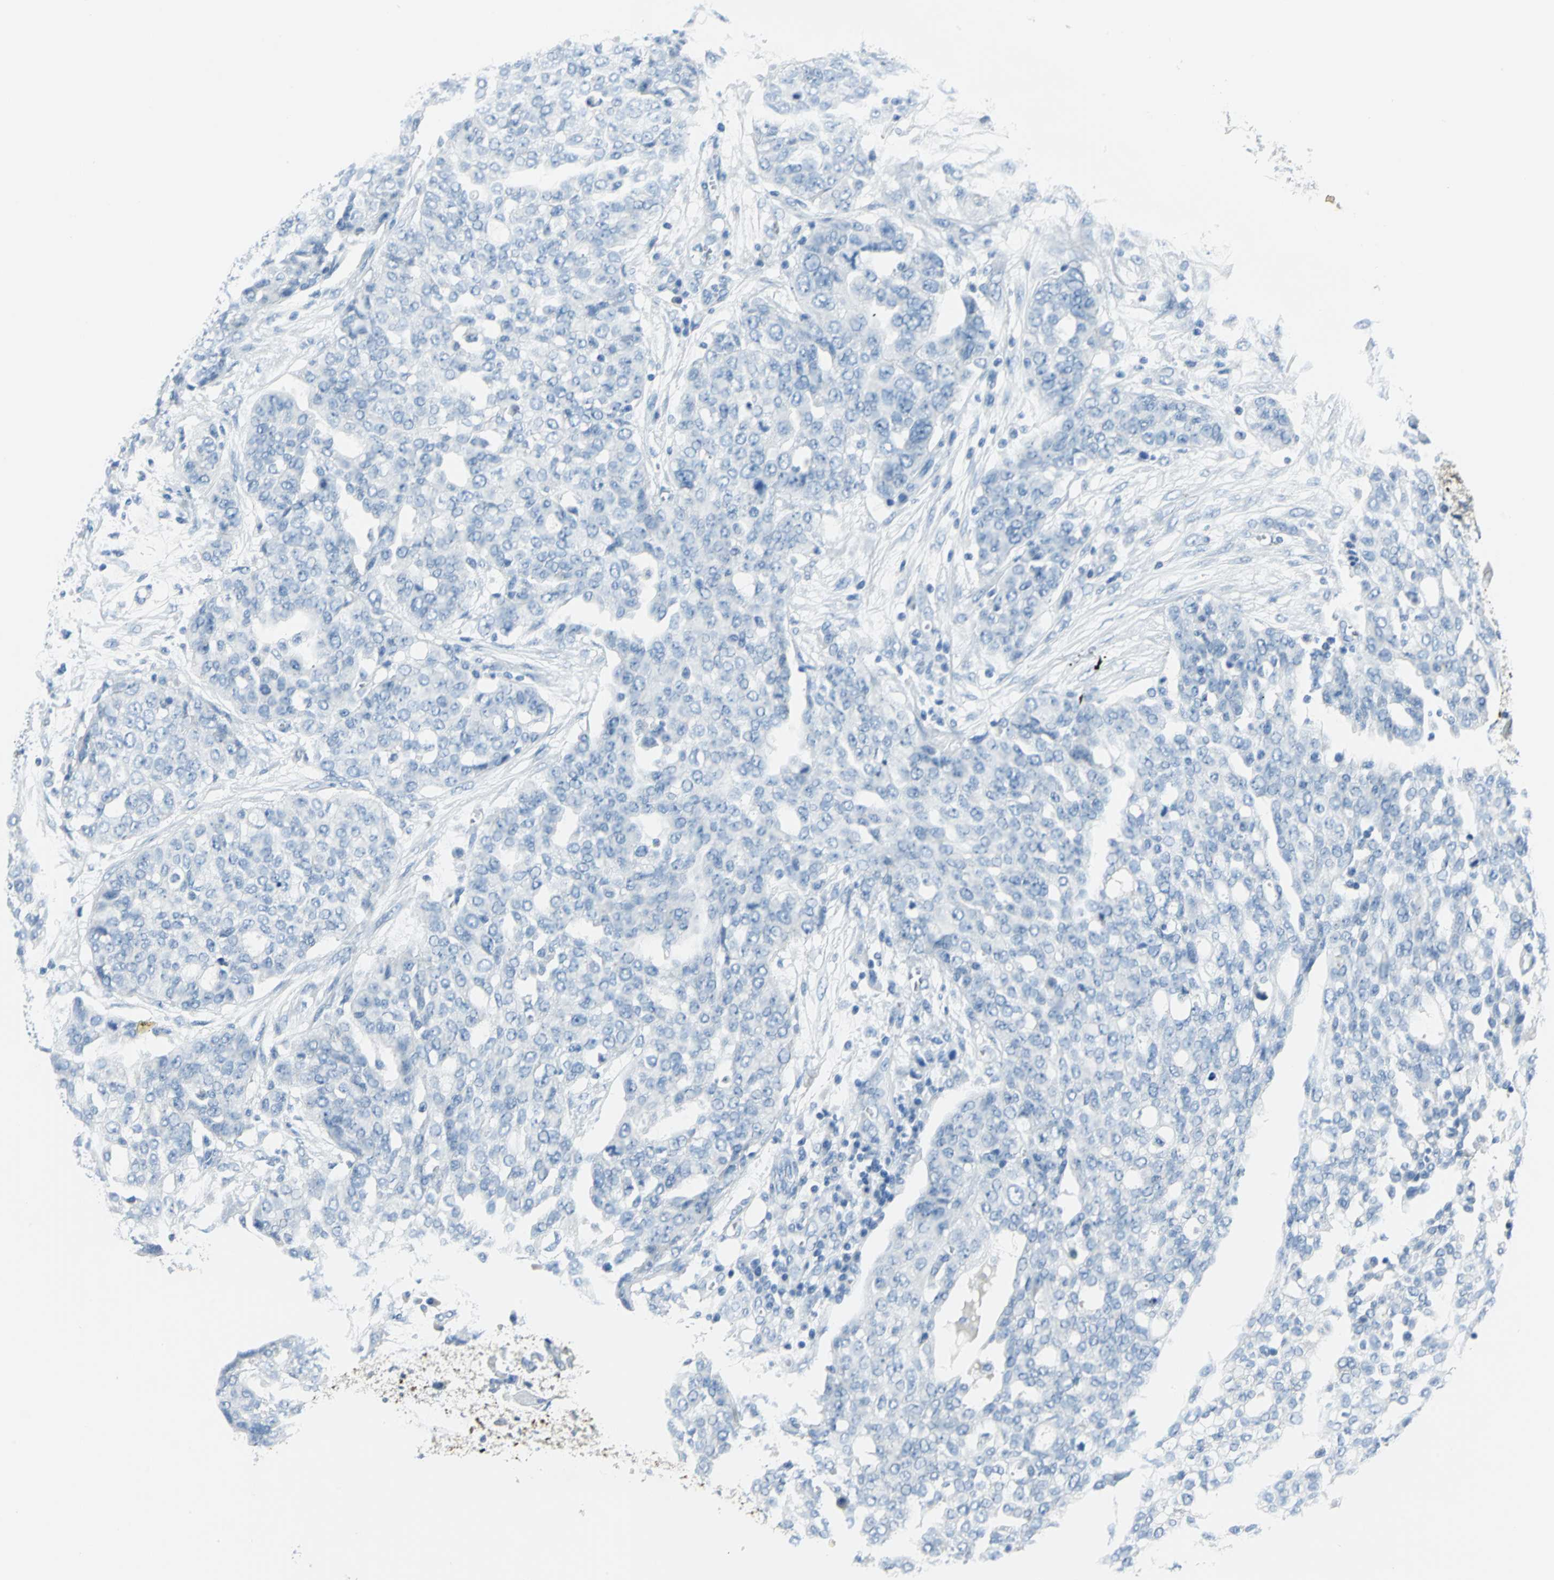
{"staining": {"intensity": "negative", "quantity": "none", "location": "none"}, "tissue": "ovarian cancer", "cell_type": "Tumor cells", "image_type": "cancer", "snomed": [{"axis": "morphology", "description": "Cystadenocarcinoma, serous, NOS"}, {"axis": "topography", "description": "Soft tissue"}, {"axis": "topography", "description": "Ovary"}], "caption": "IHC image of ovarian serous cystadenocarcinoma stained for a protein (brown), which shows no positivity in tumor cells.", "gene": "PKLR", "patient": {"sex": "female", "age": 57}}